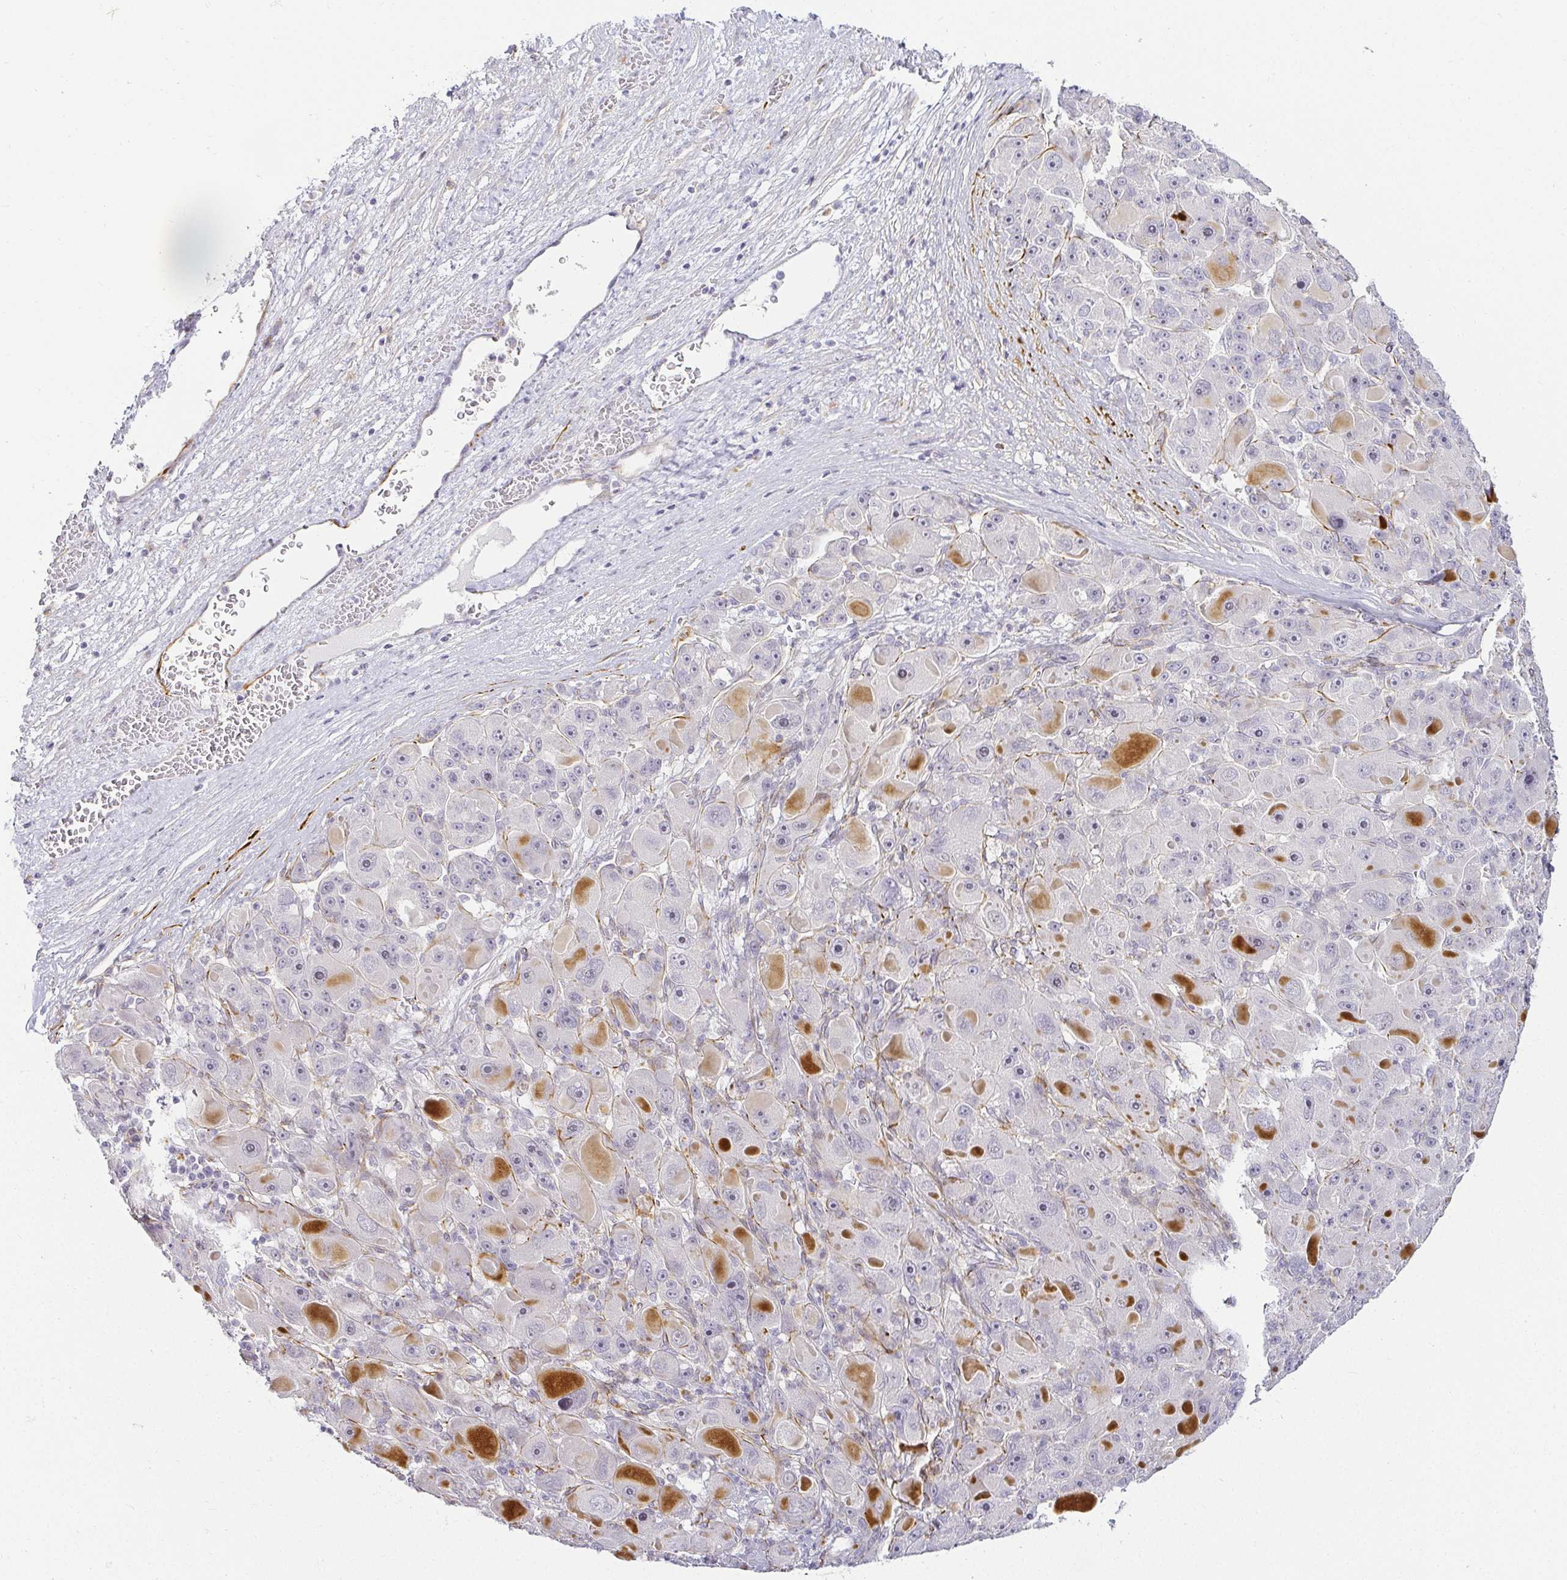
{"staining": {"intensity": "negative", "quantity": "none", "location": "none"}, "tissue": "liver cancer", "cell_type": "Tumor cells", "image_type": "cancer", "snomed": [{"axis": "morphology", "description": "Carcinoma, Hepatocellular, NOS"}, {"axis": "topography", "description": "Liver"}], "caption": "The immunohistochemistry histopathology image has no significant expression in tumor cells of liver cancer tissue.", "gene": "ACAN", "patient": {"sex": "male", "age": 76}}